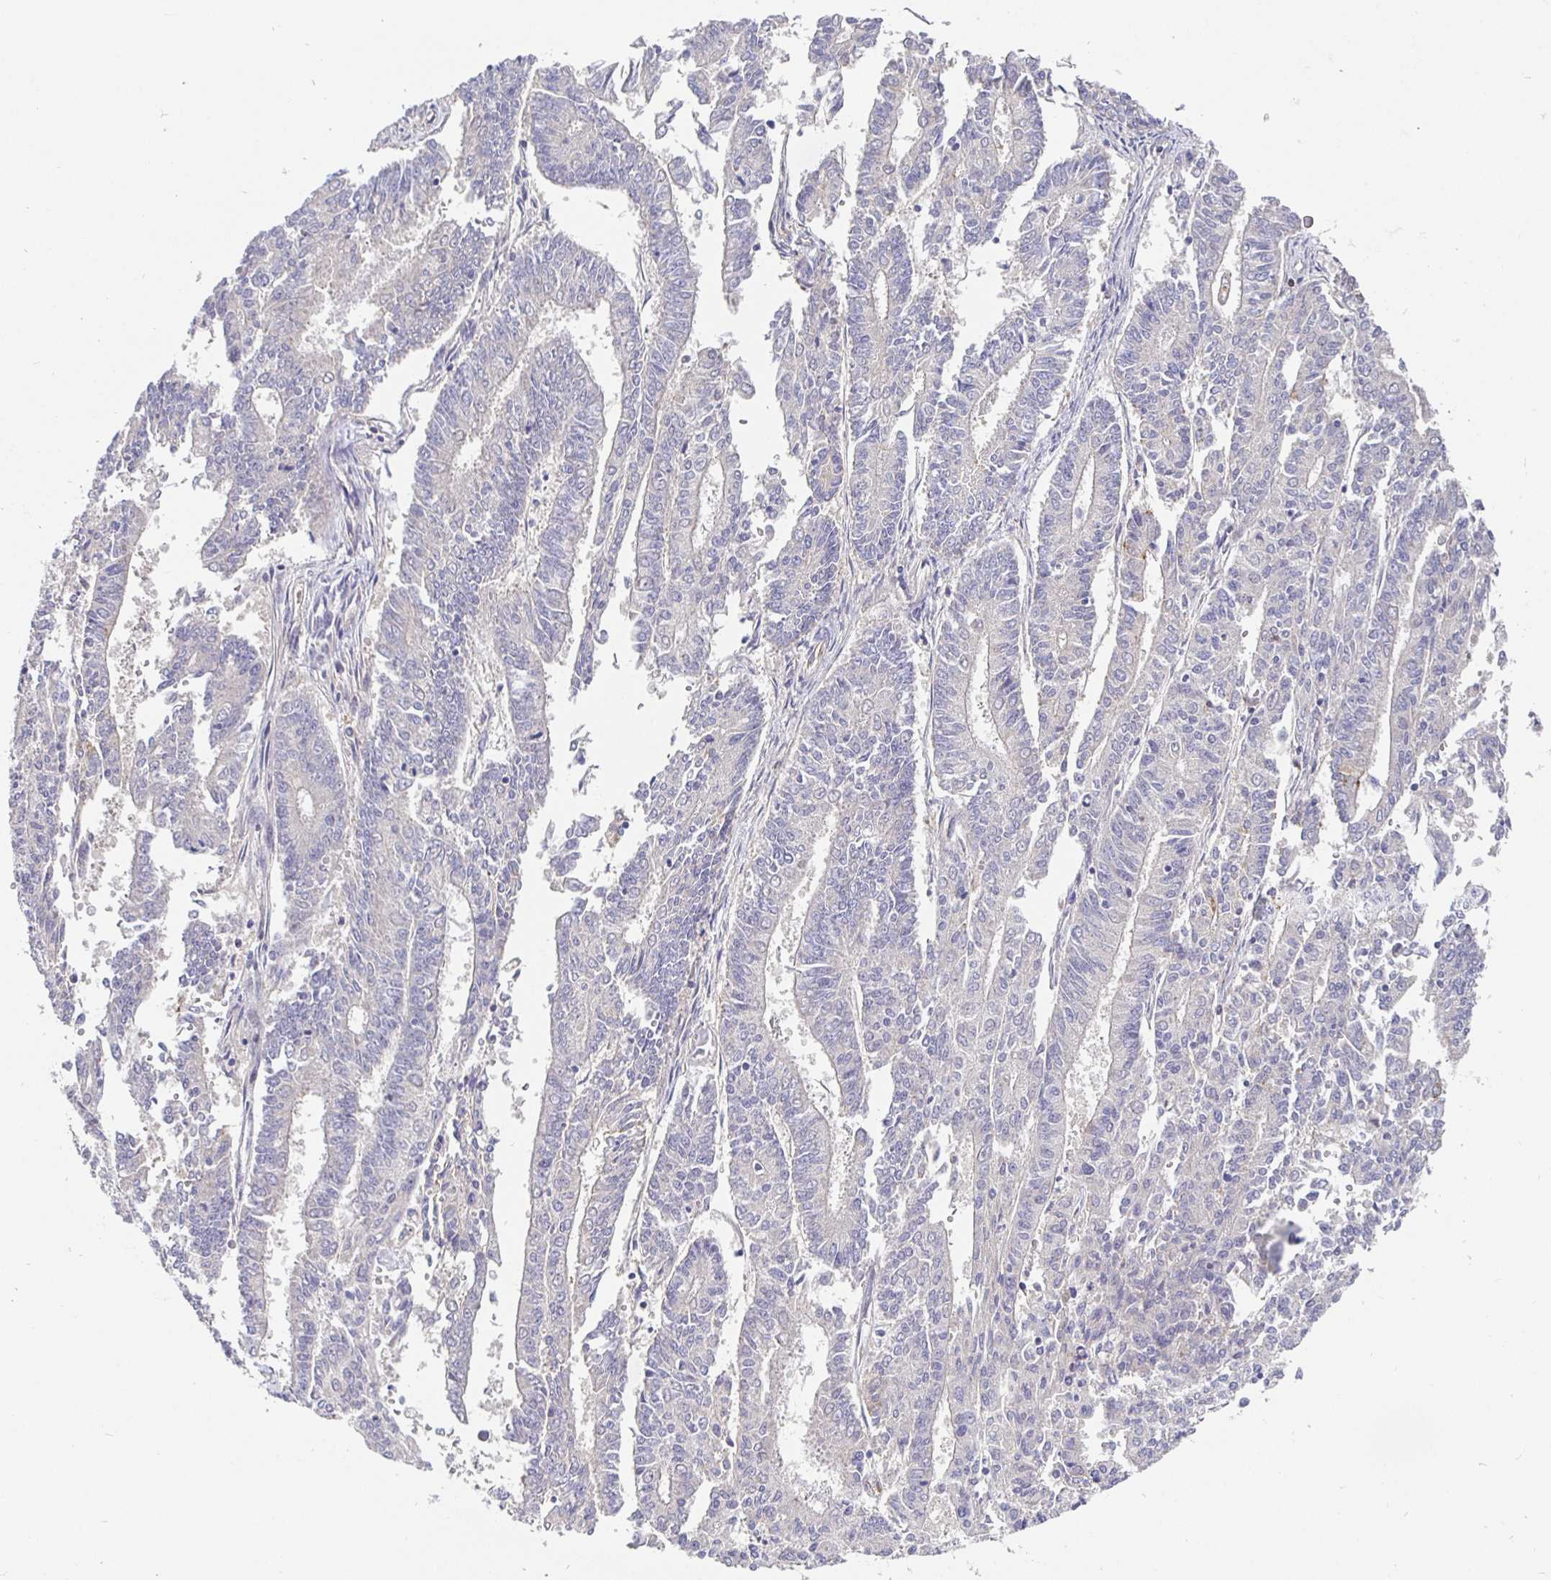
{"staining": {"intensity": "negative", "quantity": "none", "location": "none"}, "tissue": "endometrial cancer", "cell_type": "Tumor cells", "image_type": "cancer", "snomed": [{"axis": "morphology", "description": "Adenocarcinoma, NOS"}, {"axis": "topography", "description": "Endometrium"}], "caption": "Tumor cells show no significant expression in endometrial adenocarcinoma.", "gene": "SATB1", "patient": {"sex": "female", "age": 59}}